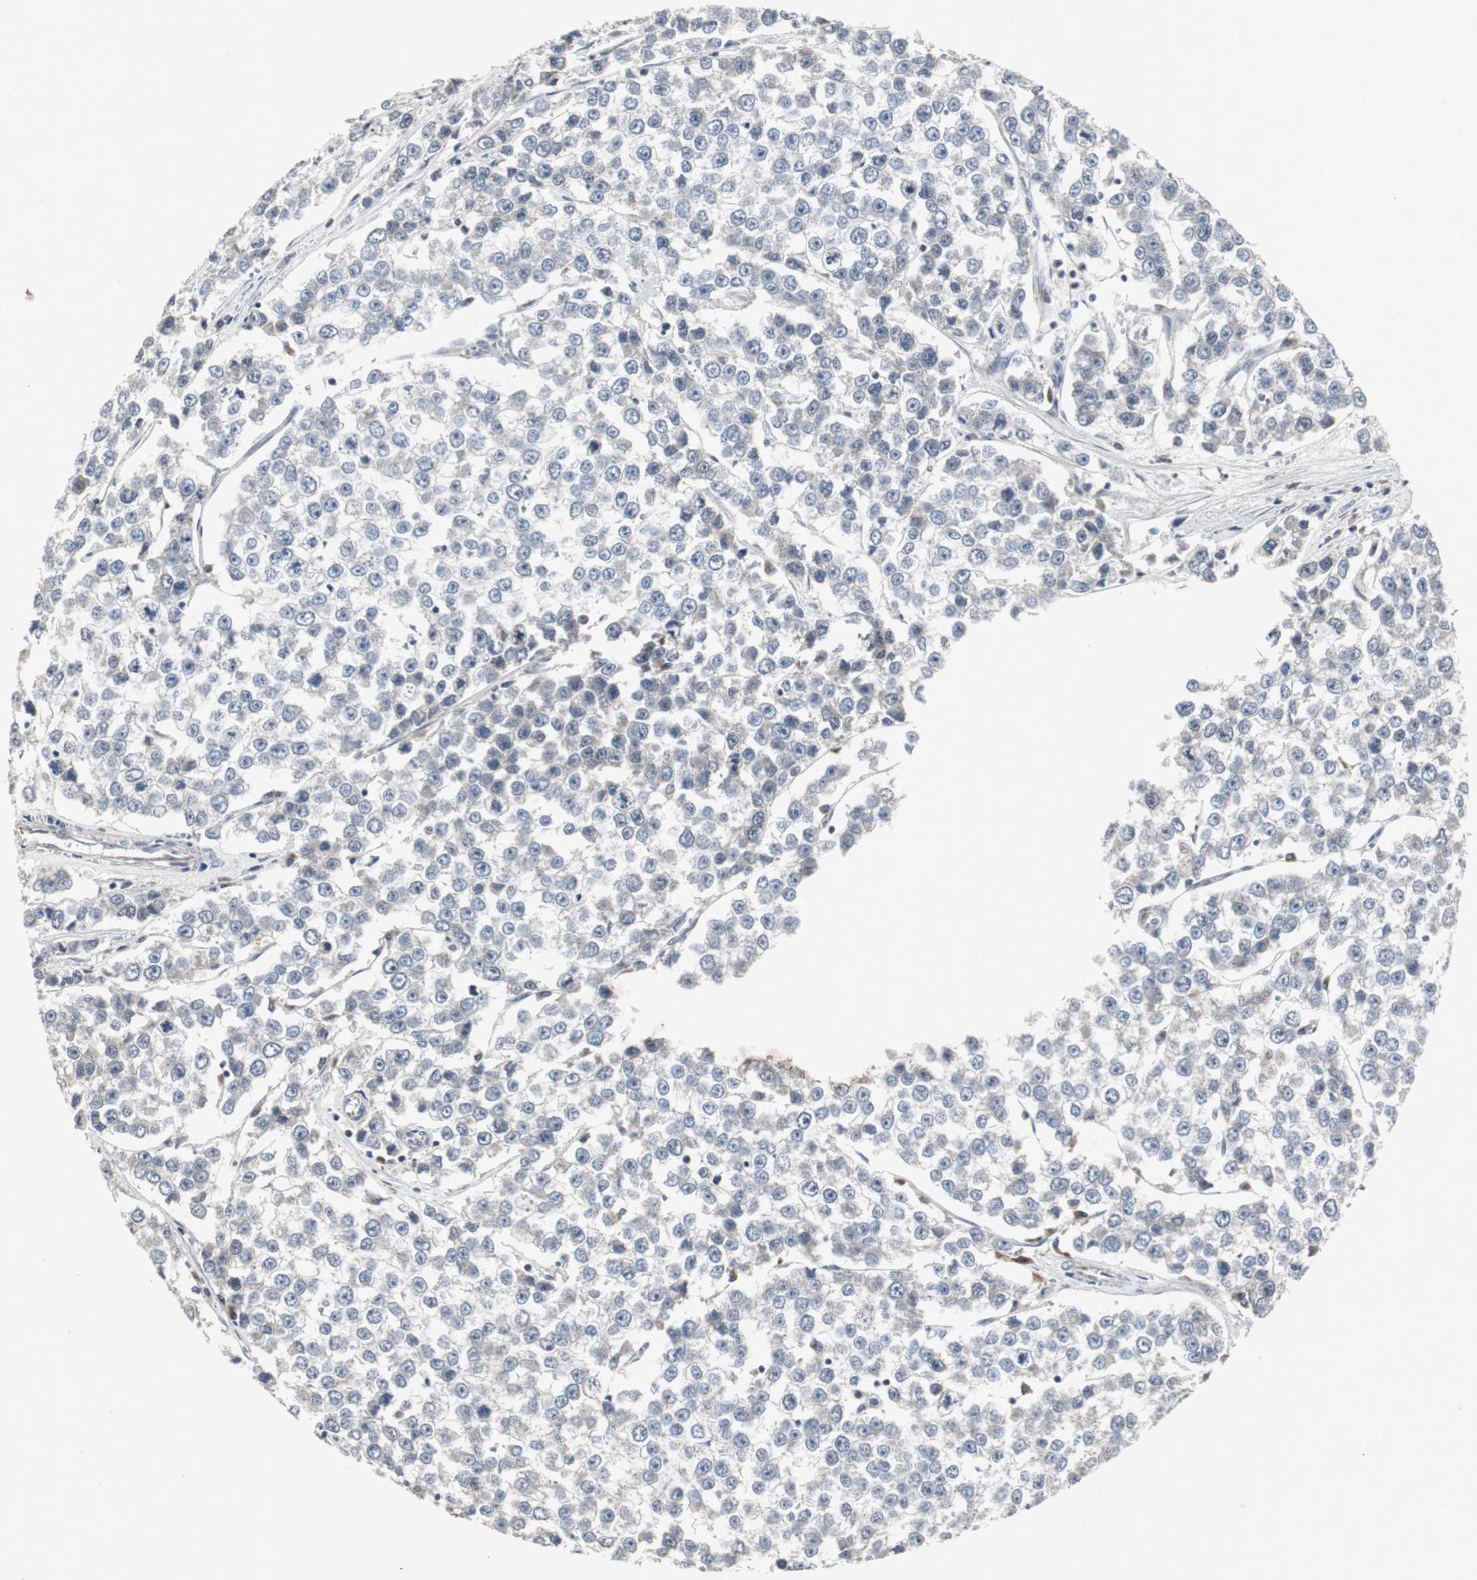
{"staining": {"intensity": "negative", "quantity": "none", "location": "none"}, "tissue": "testis cancer", "cell_type": "Tumor cells", "image_type": "cancer", "snomed": [{"axis": "morphology", "description": "Seminoma, NOS"}, {"axis": "morphology", "description": "Carcinoma, Embryonal, NOS"}, {"axis": "topography", "description": "Testis"}], "caption": "An IHC image of testis cancer (seminoma) is shown. There is no staining in tumor cells of testis cancer (seminoma). (DAB immunohistochemistry visualized using brightfield microscopy, high magnification).", "gene": "ACAA1", "patient": {"sex": "male", "age": 52}}